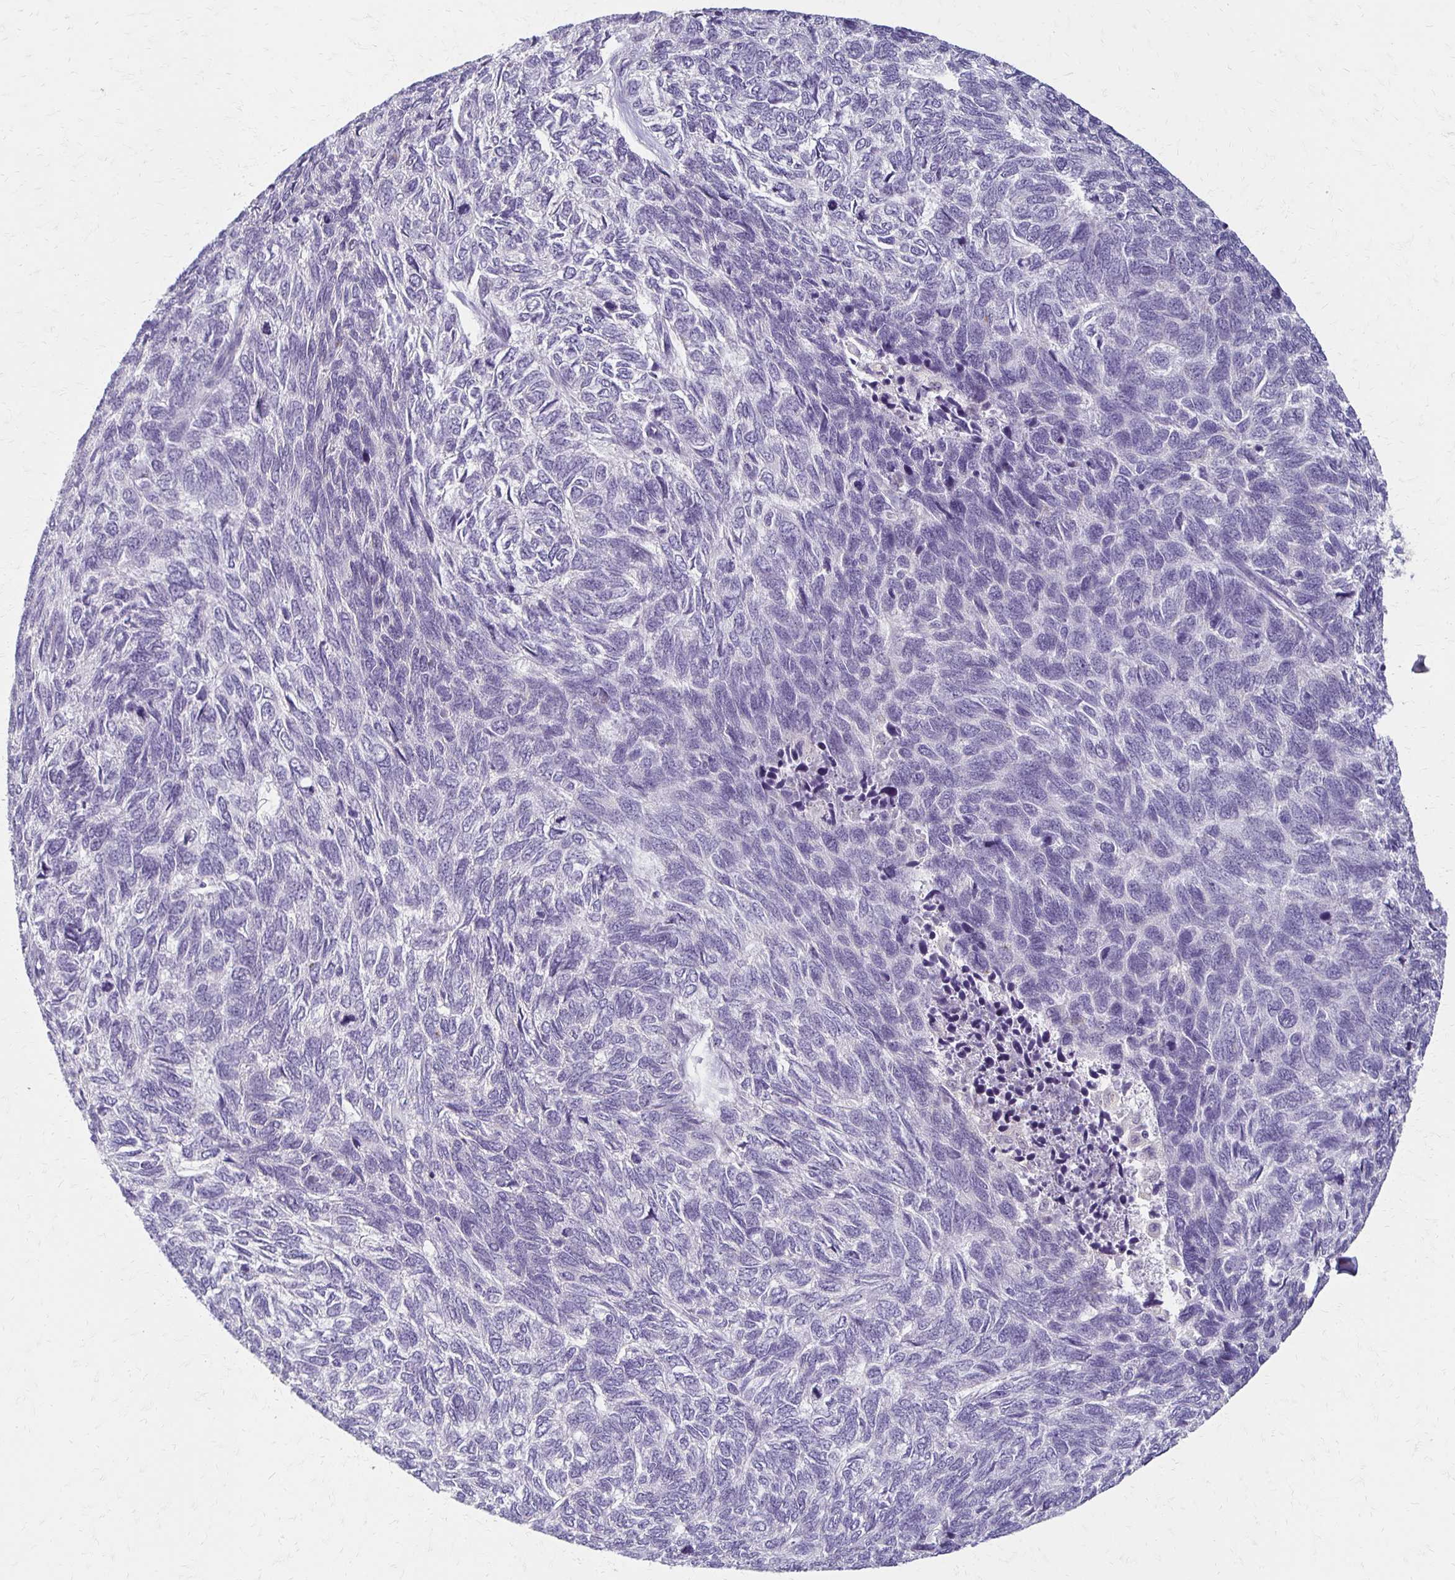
{"staining": {"intensity": "negative", "quantity": "none", "location": "none"}, "tissue": "skin cancer", "cell_type": "Tumor cells", "image_type": "cancer", "snomed": [{"axis": "morphology", "description": "Basal cell carcinoma"}, {"axis": "topography", "description": "Skin"}], "caption": "Skin cancer (basal cell carcinoma) was stained to show a protein in brown. There is no significant staining in tumor cells.", "gene": "BBS12", "patient": {"sex": "female", "age": 65}}